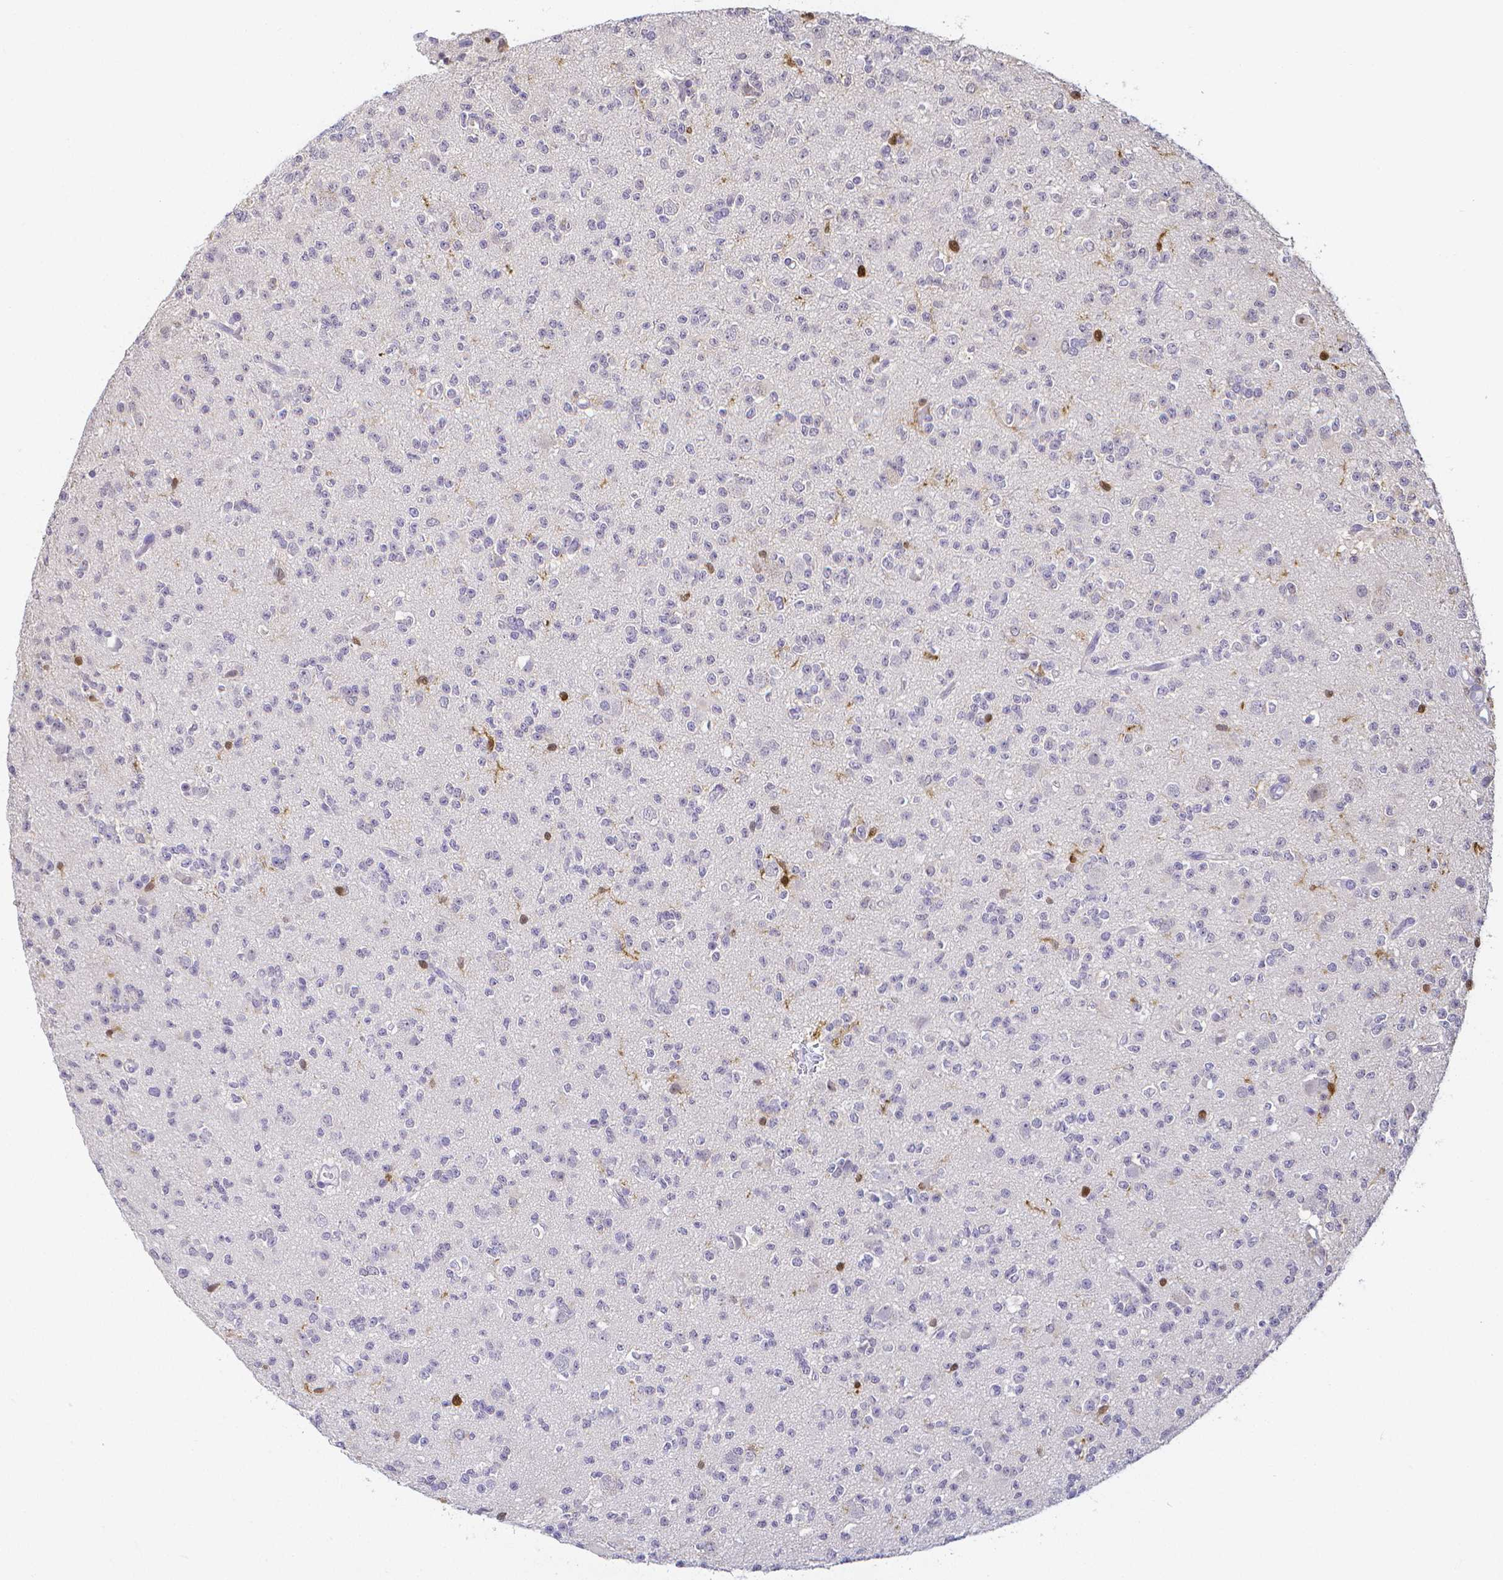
{"staining": {"intensity": "negative", "quantity": "none", "location": "none"}, "tissue": "glioma", "cell_type": "Tumor cells", "image_type": "cancer", "snomed": [{"axis": "morphology", "description": "Glioma, malignant, High grade"}, {"axis": "topography", "description": "Brain"}], "caption": "A micrograph of human malignant high-grade glioma is negative for staining in tumor cells.", "gene": "COTL1", "patient": {"sex": "male", "age": 36}}